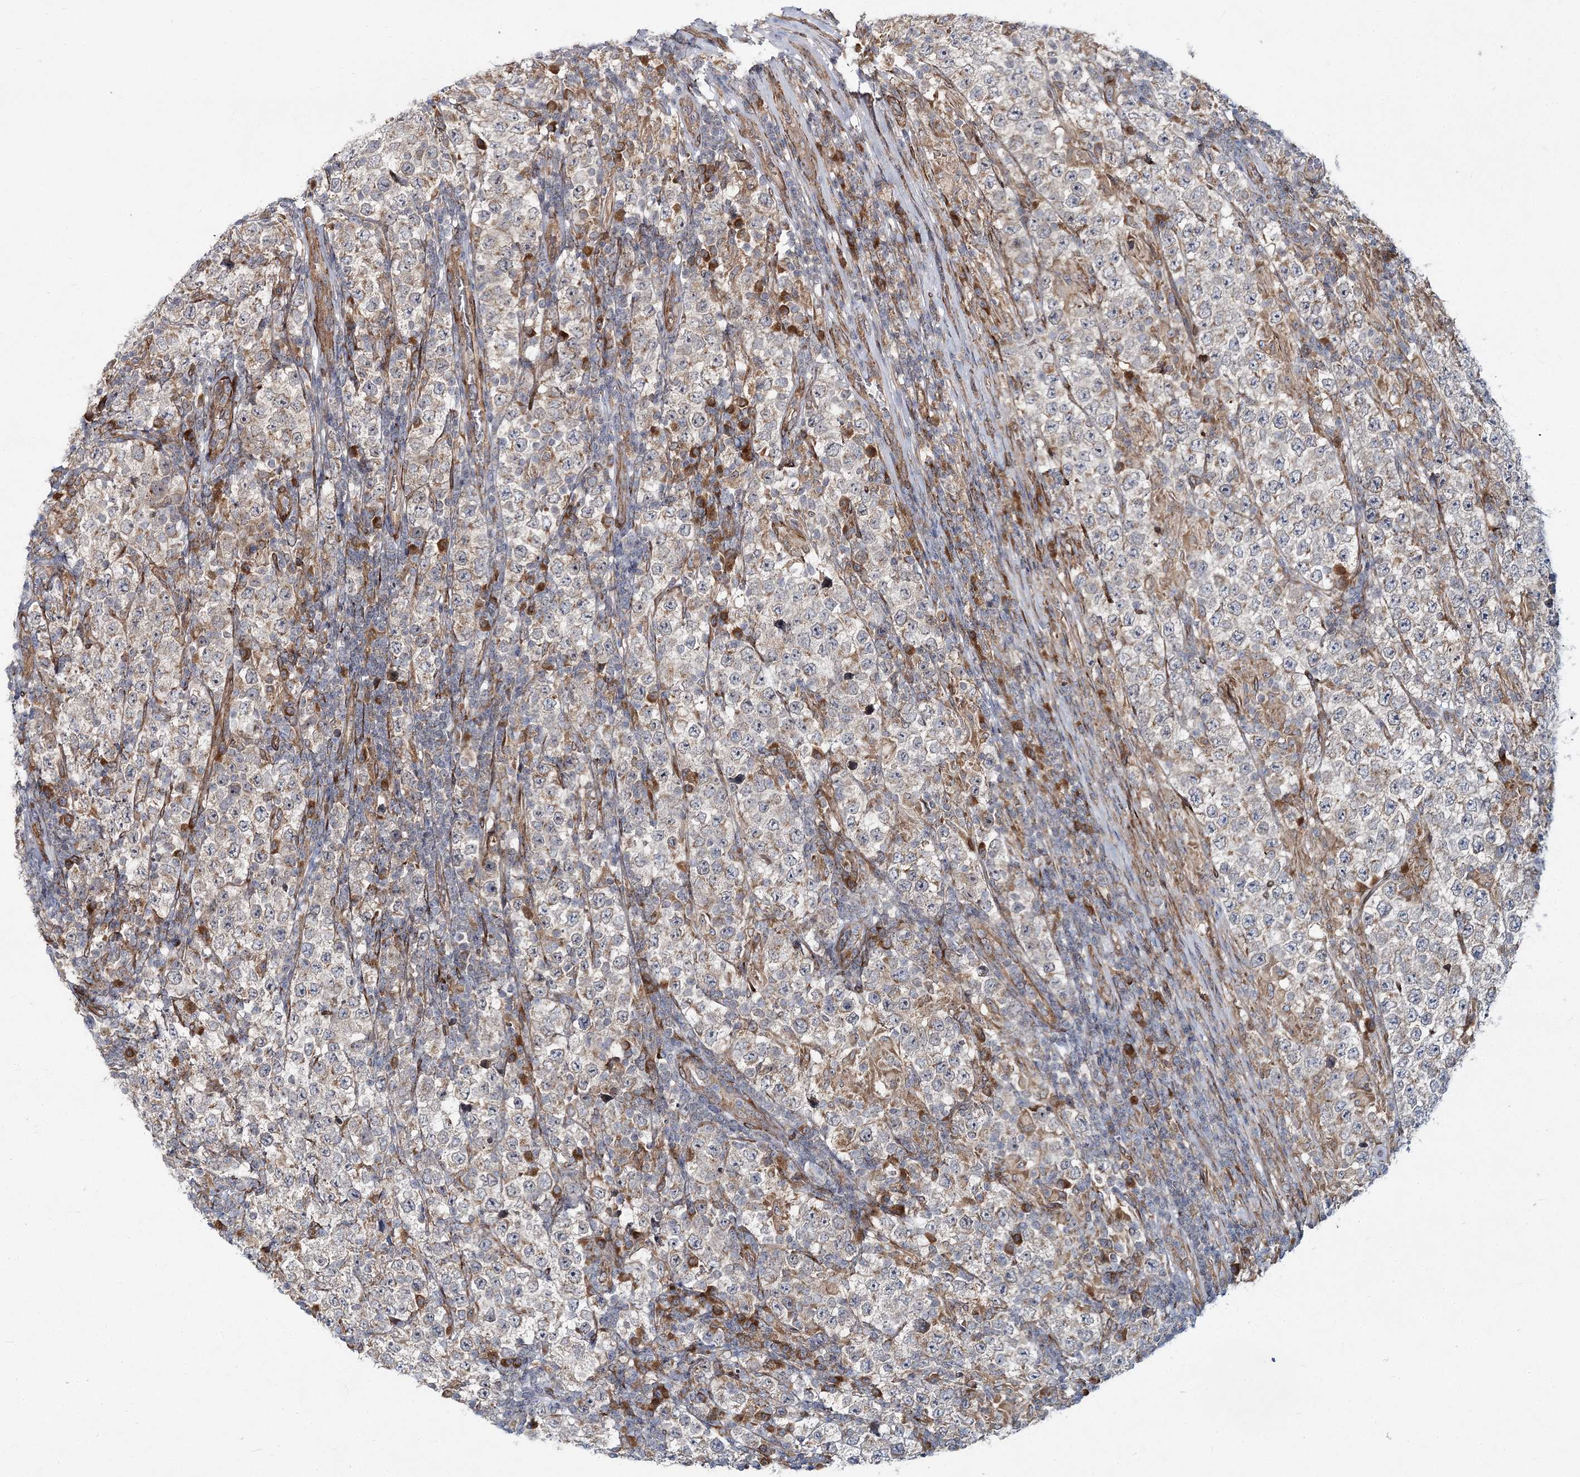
{"staining": {"intensity": "negative", "quantity": "none", "location": "none"}, "tissue": "testis cancer", "cell_type": "Tumor cells", "image_type": "cancer", "snomed": [{"axis": "morphology", "description": "Normal tissue, NOS"}, {"axis": "morphology", "description": "Urothelial carcinoma, High grade"}, {"axis": "morphology", "description": "Seminoma, NOS"}, {"axis": "morphology", "description": "Carcinoma, Embryonal, NOS"}, {"axis": "topography", "description": "Urinary bladder"}, {"axis": "topography", "description": "Testis"}], "caption": "Photomicrograph shows no significant protein positivity in tumor cells of testis seminoma.", "gene": "NBAS", "patient": {"sex": "male", "age": 41}}